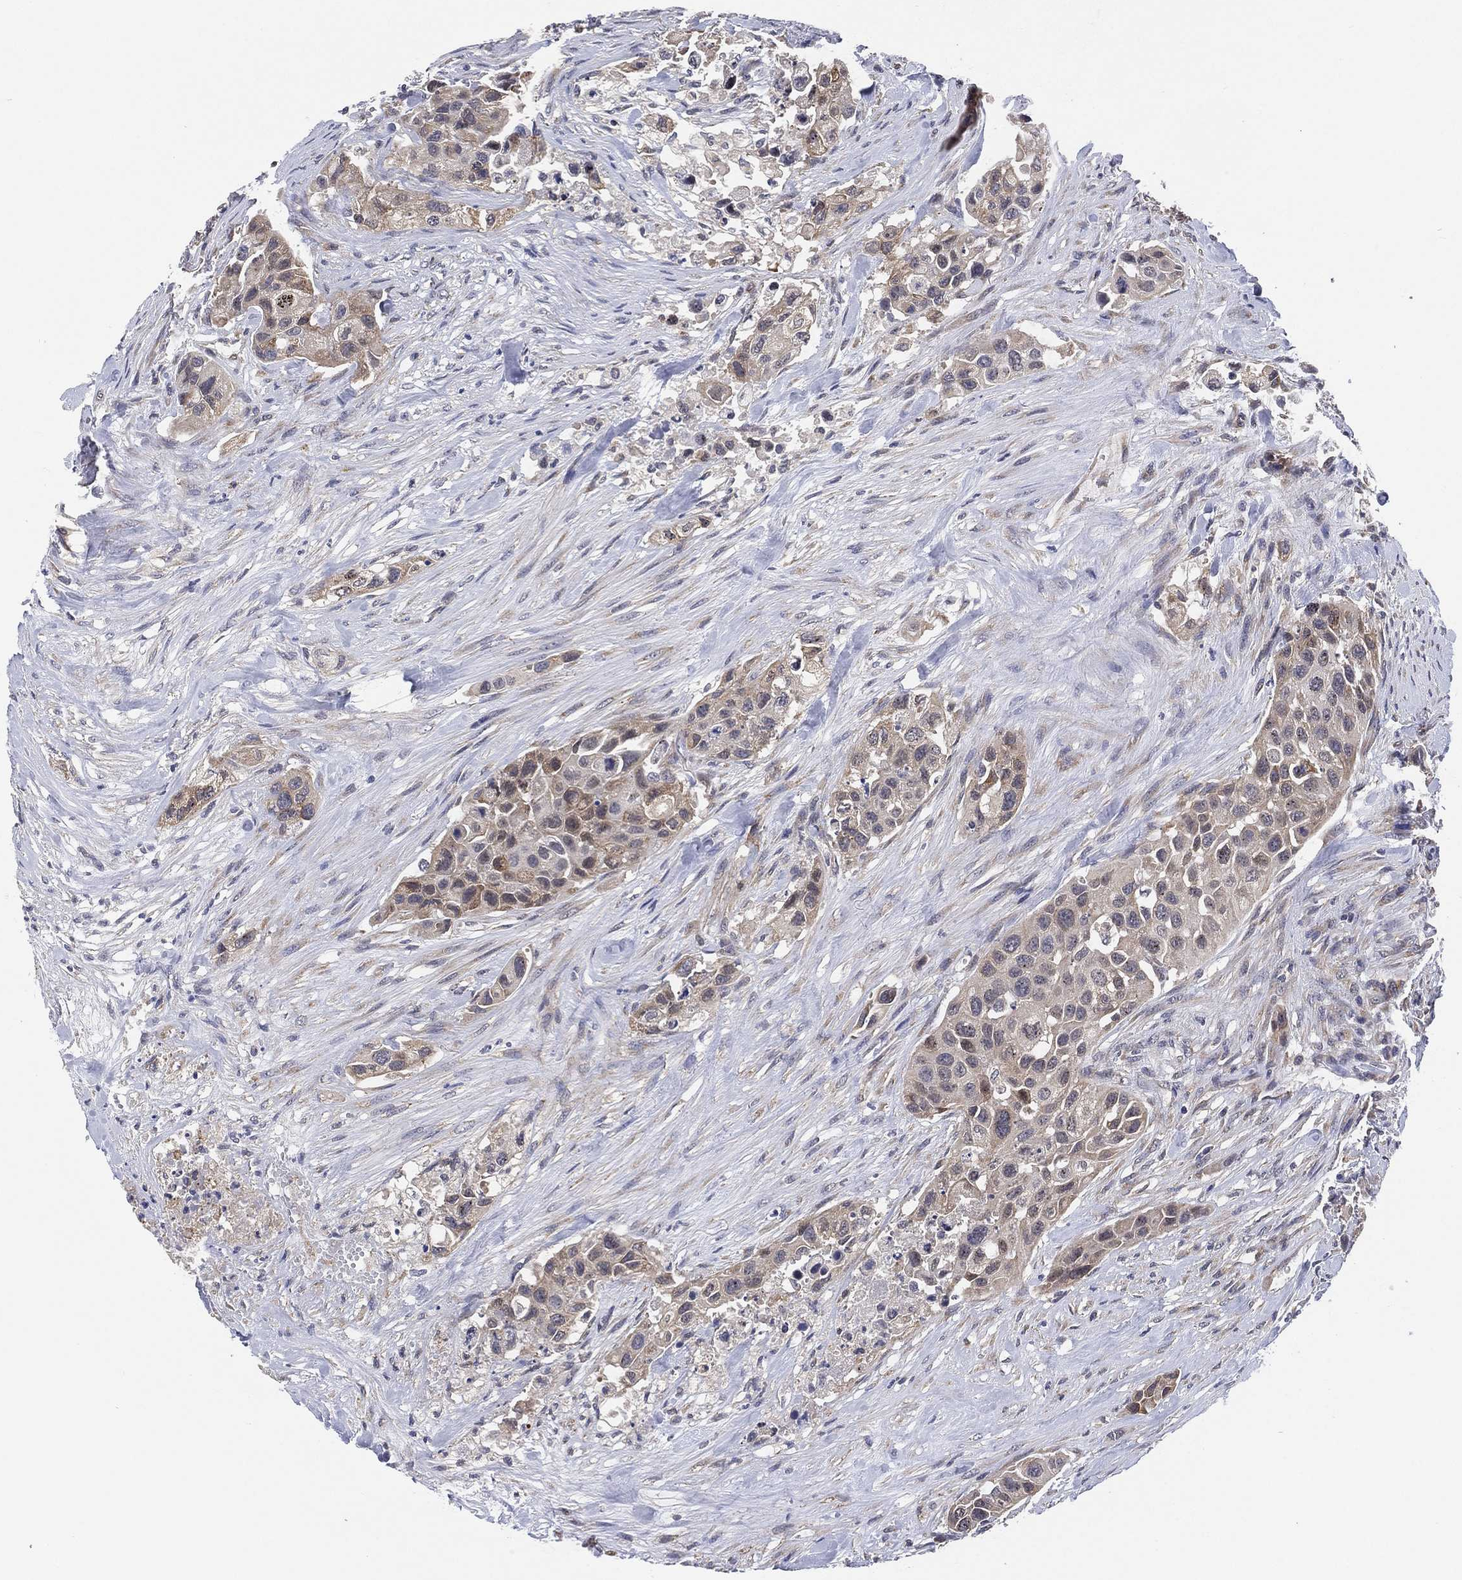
{"staining": {"intensity": "weak", "quantity": "<25%", "location": "cytoplasmic/membranous"}, "tissue": "urothelial cancer", "cell_type": "Tumor cells", "image_type": "cancer", "snomed": [{"axis": "morphology", "description": "Urothelial carcinoma, High grade"}, {"axis": "topography", "description": "Urinary bladder"}], "caption": "This is an immunohistochemistry (IHC) photomicrograph of human urothelial cancer. There is no expression in tumor cells.", "gene": "SELENOO", "patient": {"sex": "female", "age": 73}}